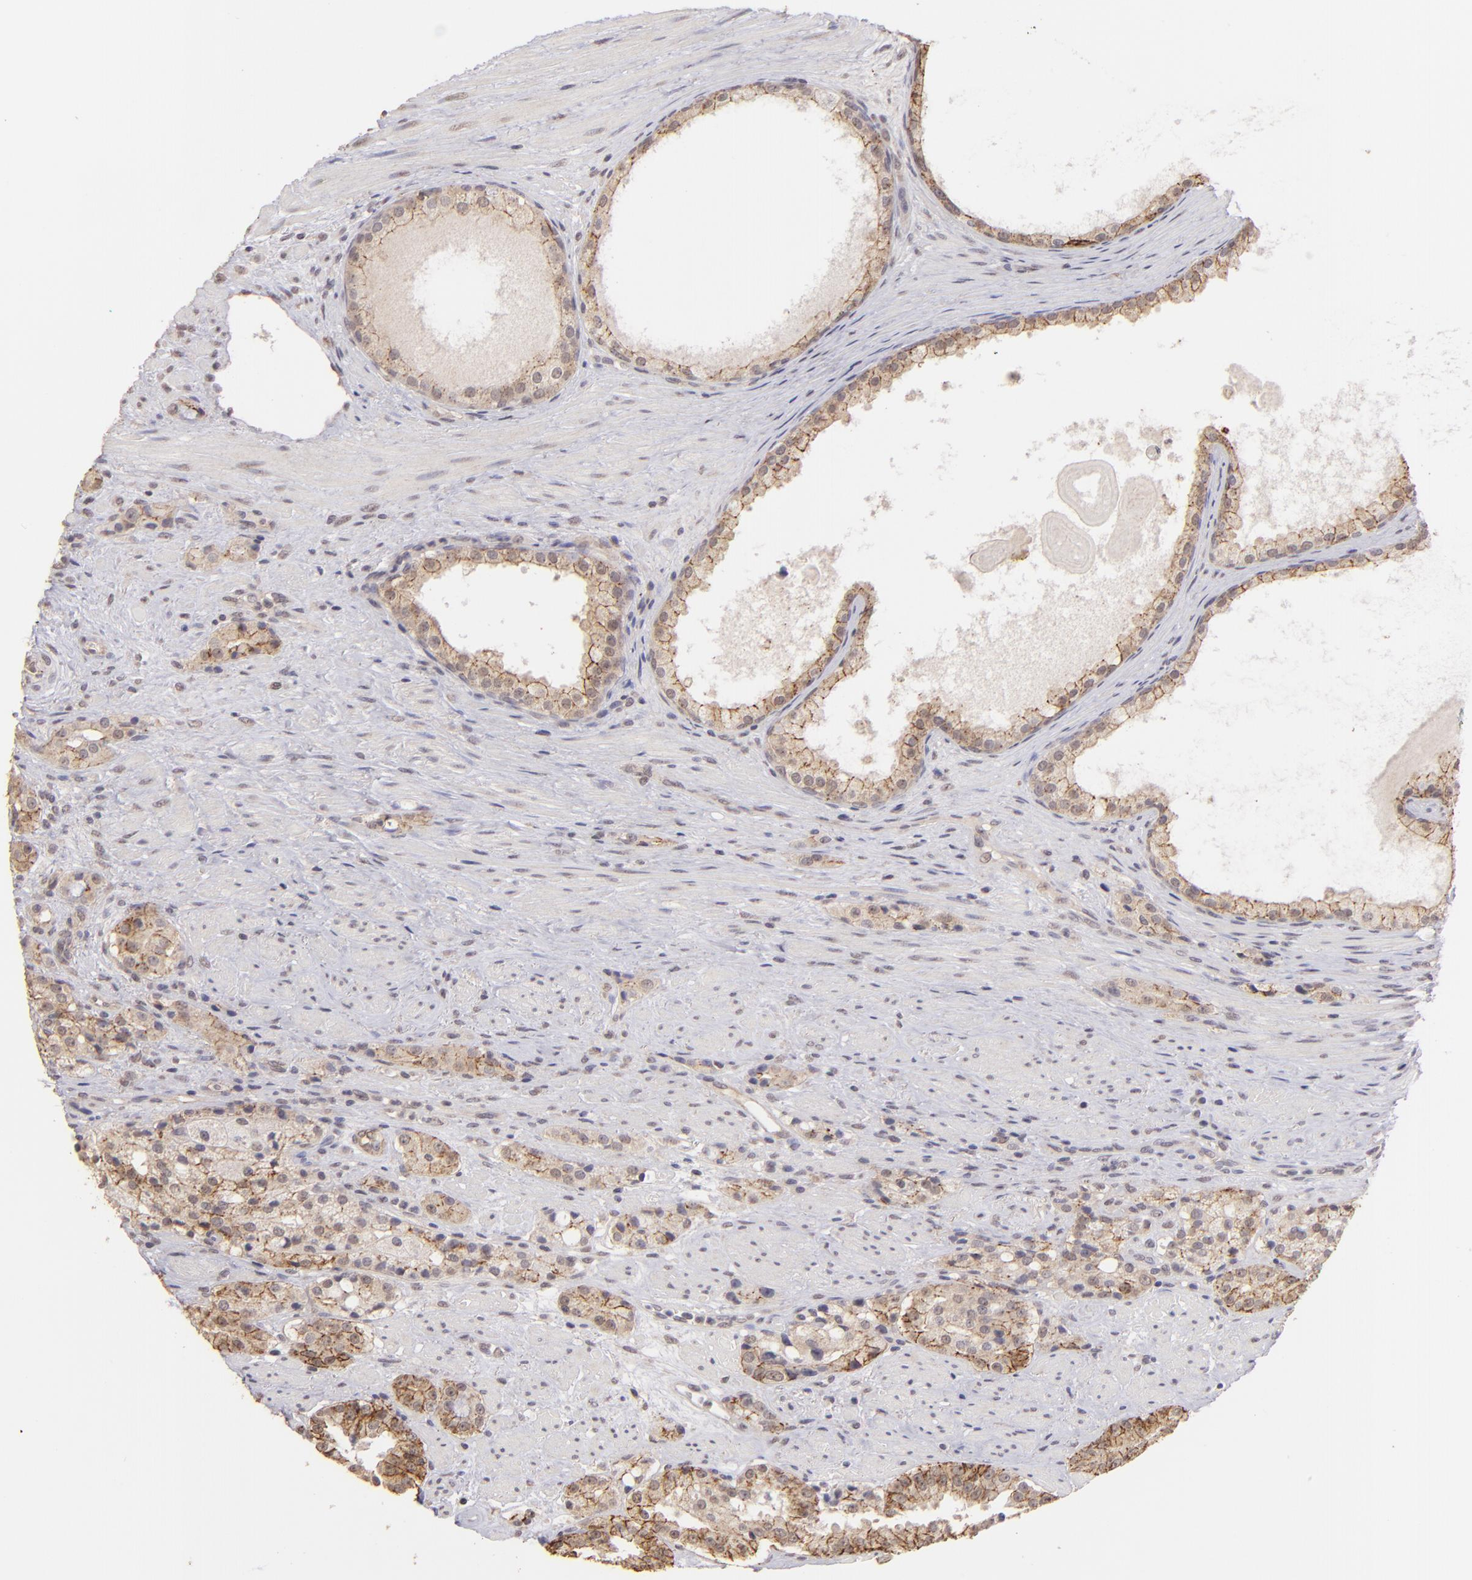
{"staining": {"intensity": "moderate", "quantity": ">75%", "location": "cytoplasmic/membranous"}, "tissue": "prostate cancer", "cell_type": "Tumor cells", "image_type": "cancer", "snomed": [{"axis": "morphology", "description": "Adenocarcinoma, High grade"}, {"axis": "topography", "description": "Prostate"}], "caption": "Prostate cancer (high-grade adenocarcinoma) stained for a protein (brown) exhibits moderate cytoplasmic/membranous positive staining in approximately >75% of tumor cells.", "gene": "CLDN1", "patient": {"sex": "male", "age": 72}}